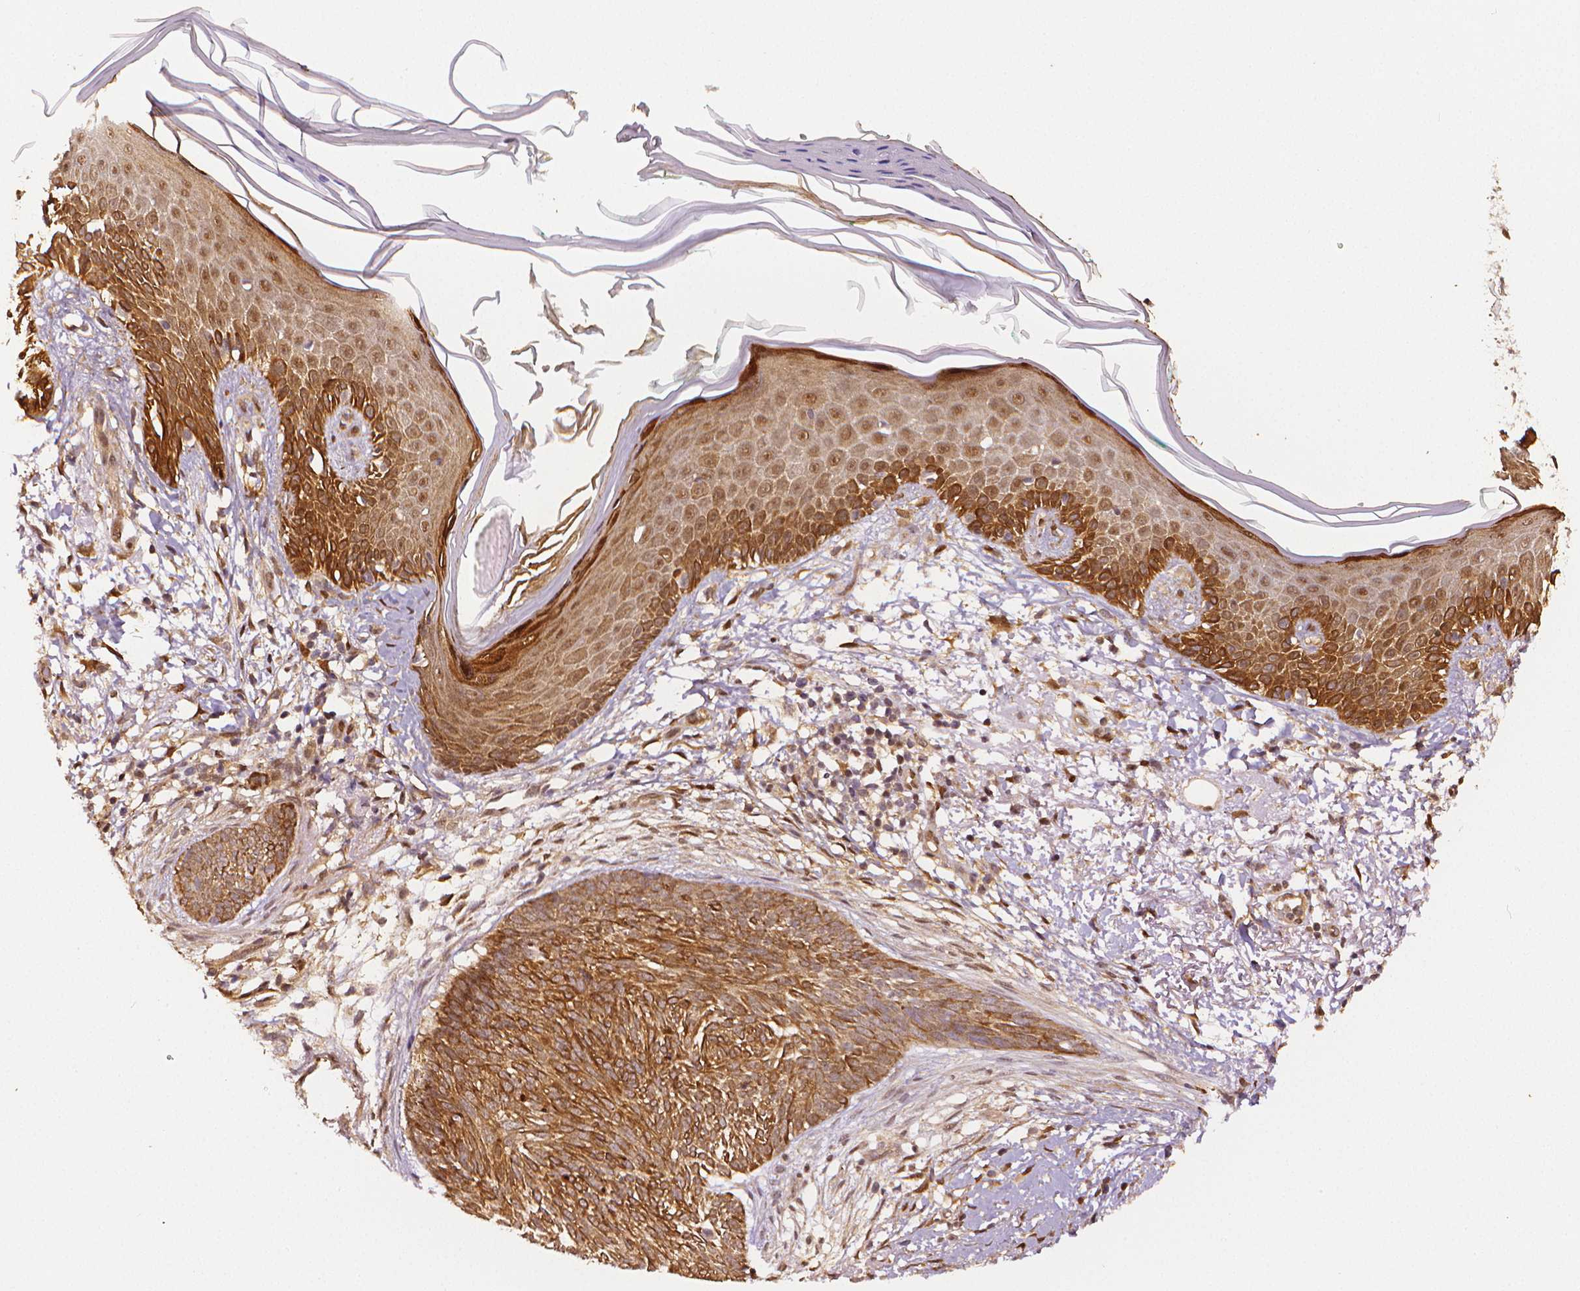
{"staining": {"intensity": "moderate", "quantity": ">75%", "location": "cytoplasmic/membranous"}, "tissue": "skin cancer", "cell_type": "Tumor cells", "image_type": "cancer", "snomed": [{"axis": "morphology", "description": "Normal tissue, NOS"}, {"axis": "morphology", "description": "Basal cell carcinoma"}, {"axis": "topography", "description": "Skin"}], "caption": "This photomicrograph shows immunohistochemistry (IHC) staining of skin basal cell carcinoma, with medium moderate cytoplasmic/membranous expression in about >75% of tumor cells.", "gene": "STAT3", "patient": {"sex": "male", "age": 84}}